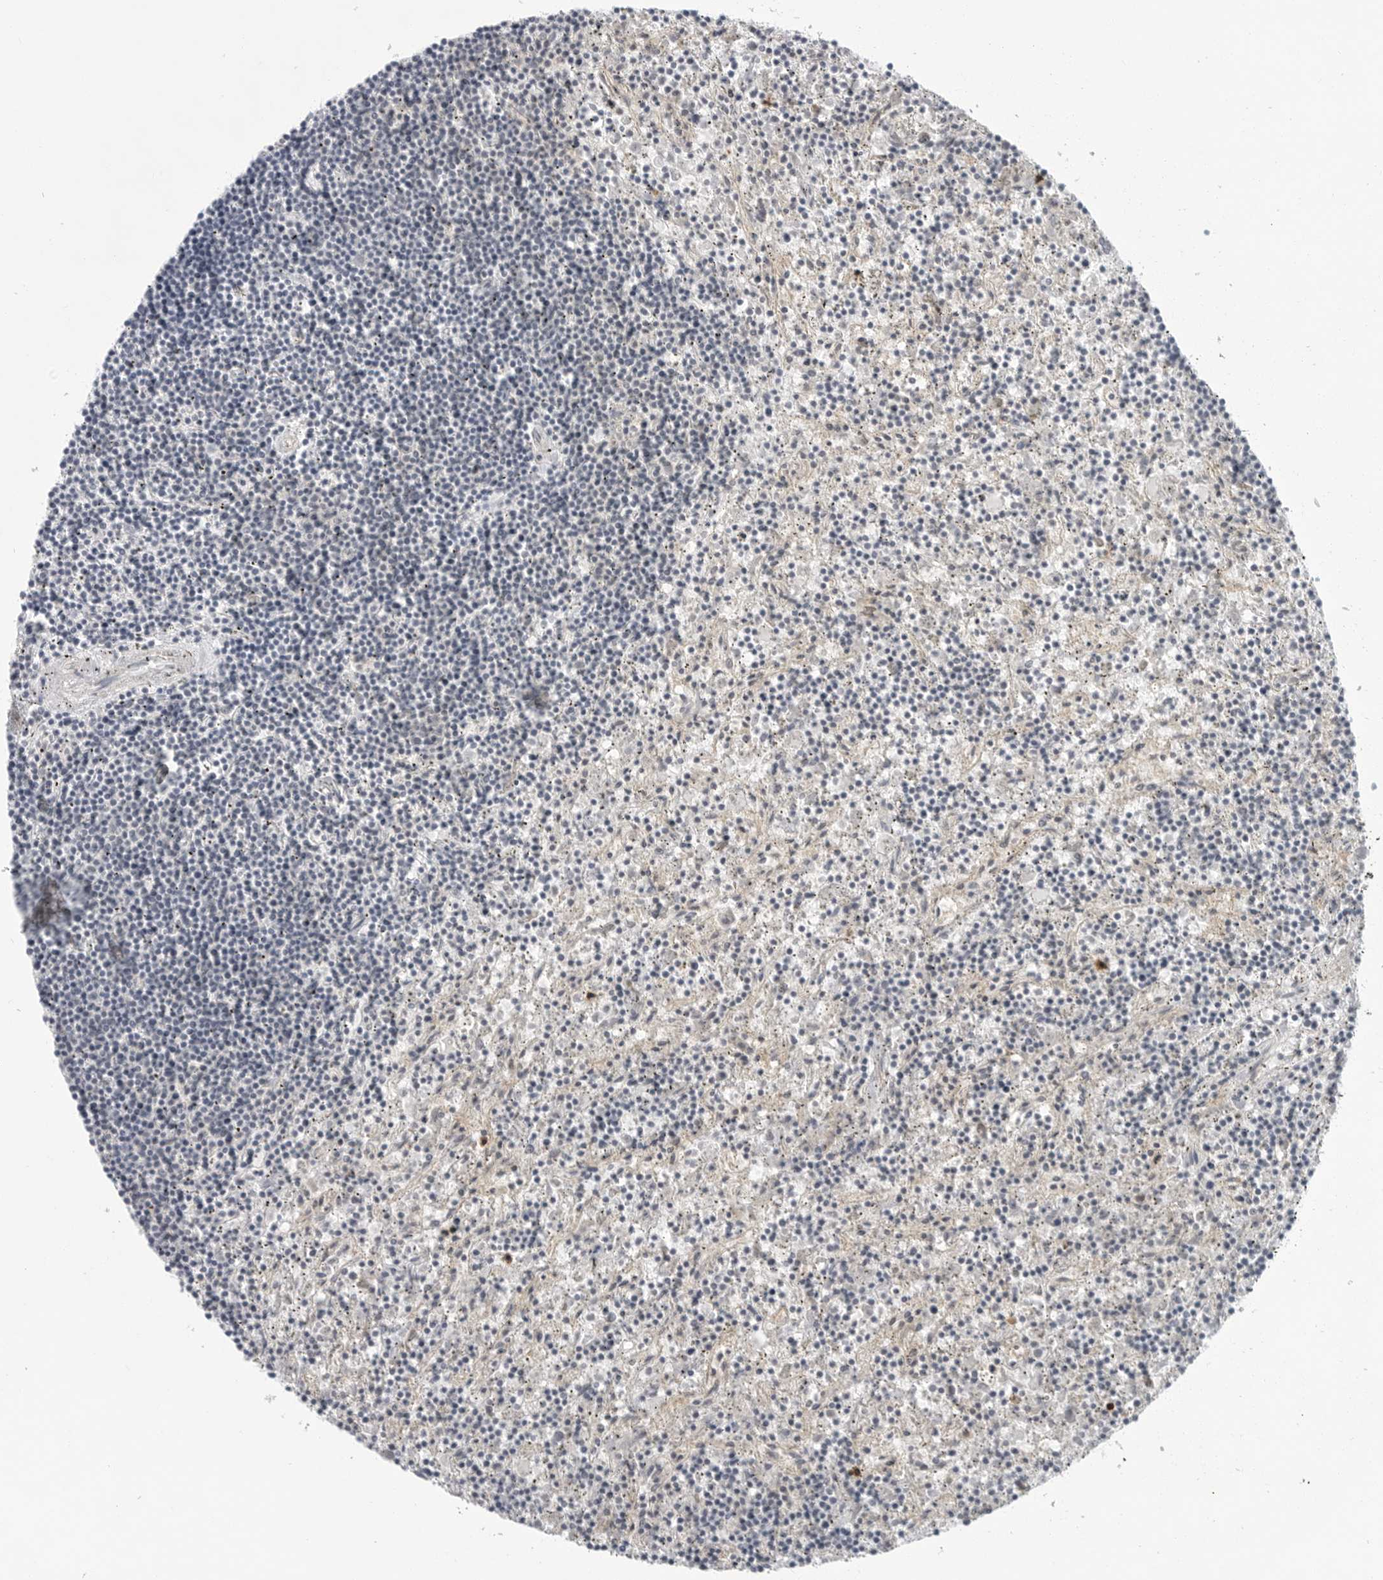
{"staining": {"intensity": "negative", "quantity": "none", "location": "none"}, "tissue": "lymphoma", "cell_type": "Tumor cells", "image_type": "cancer", "snomed": [{"axis": "morphology", "description": "Malignant lymphoma, non-Hodgkin's type, Low grade"}, {"axis": "topography", "description": "Spleen"}], "caption": "Immunohistochemical staining of lymphoma exhibits no significant expression in tumor cells.", "gene": "STXBP3", "patient": {"sex": "male", "age": 76}}